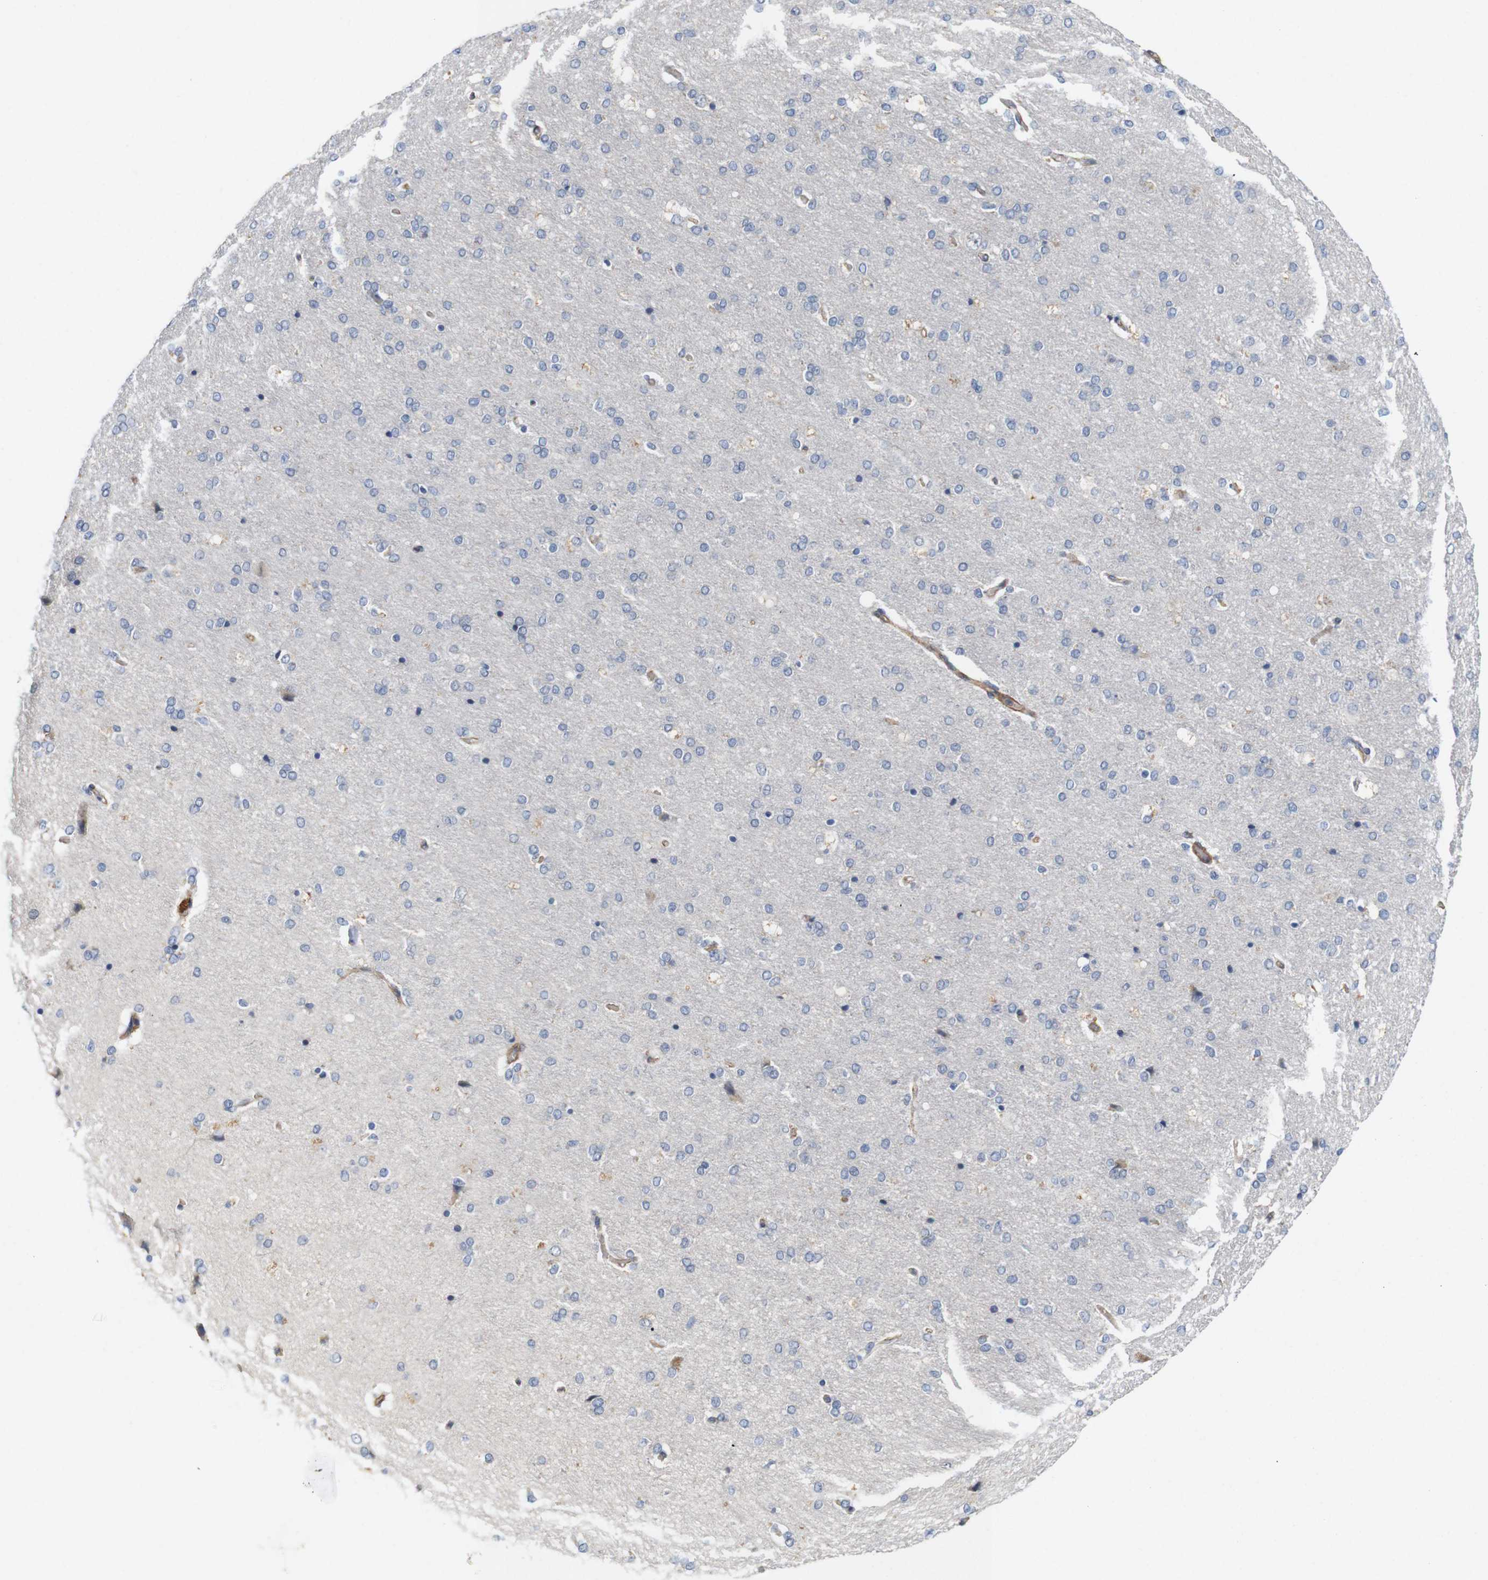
{"staining": {"intensity": "moderate", "quantity": "25%-75%", "location": "cytoplasmic/membranous"}, "tissue": "cerebral cortex", "cell_type": "Endothelial cells", "image_type": "normal", "snomed": [{"axis": "morphology", "description": "Normal tissue, NOS"}, {"axis": "topography", "description": "Cerebral cortex"}], "caption": "Brown immunohistochemical staining in unremarkable cerebral cortex exhibits moderate cytoplasmic/membranous expression in approximately 25%-75% of endothelial cells.", "gene": "CYB561", "patient": {"sex": "male", "age": 62}}